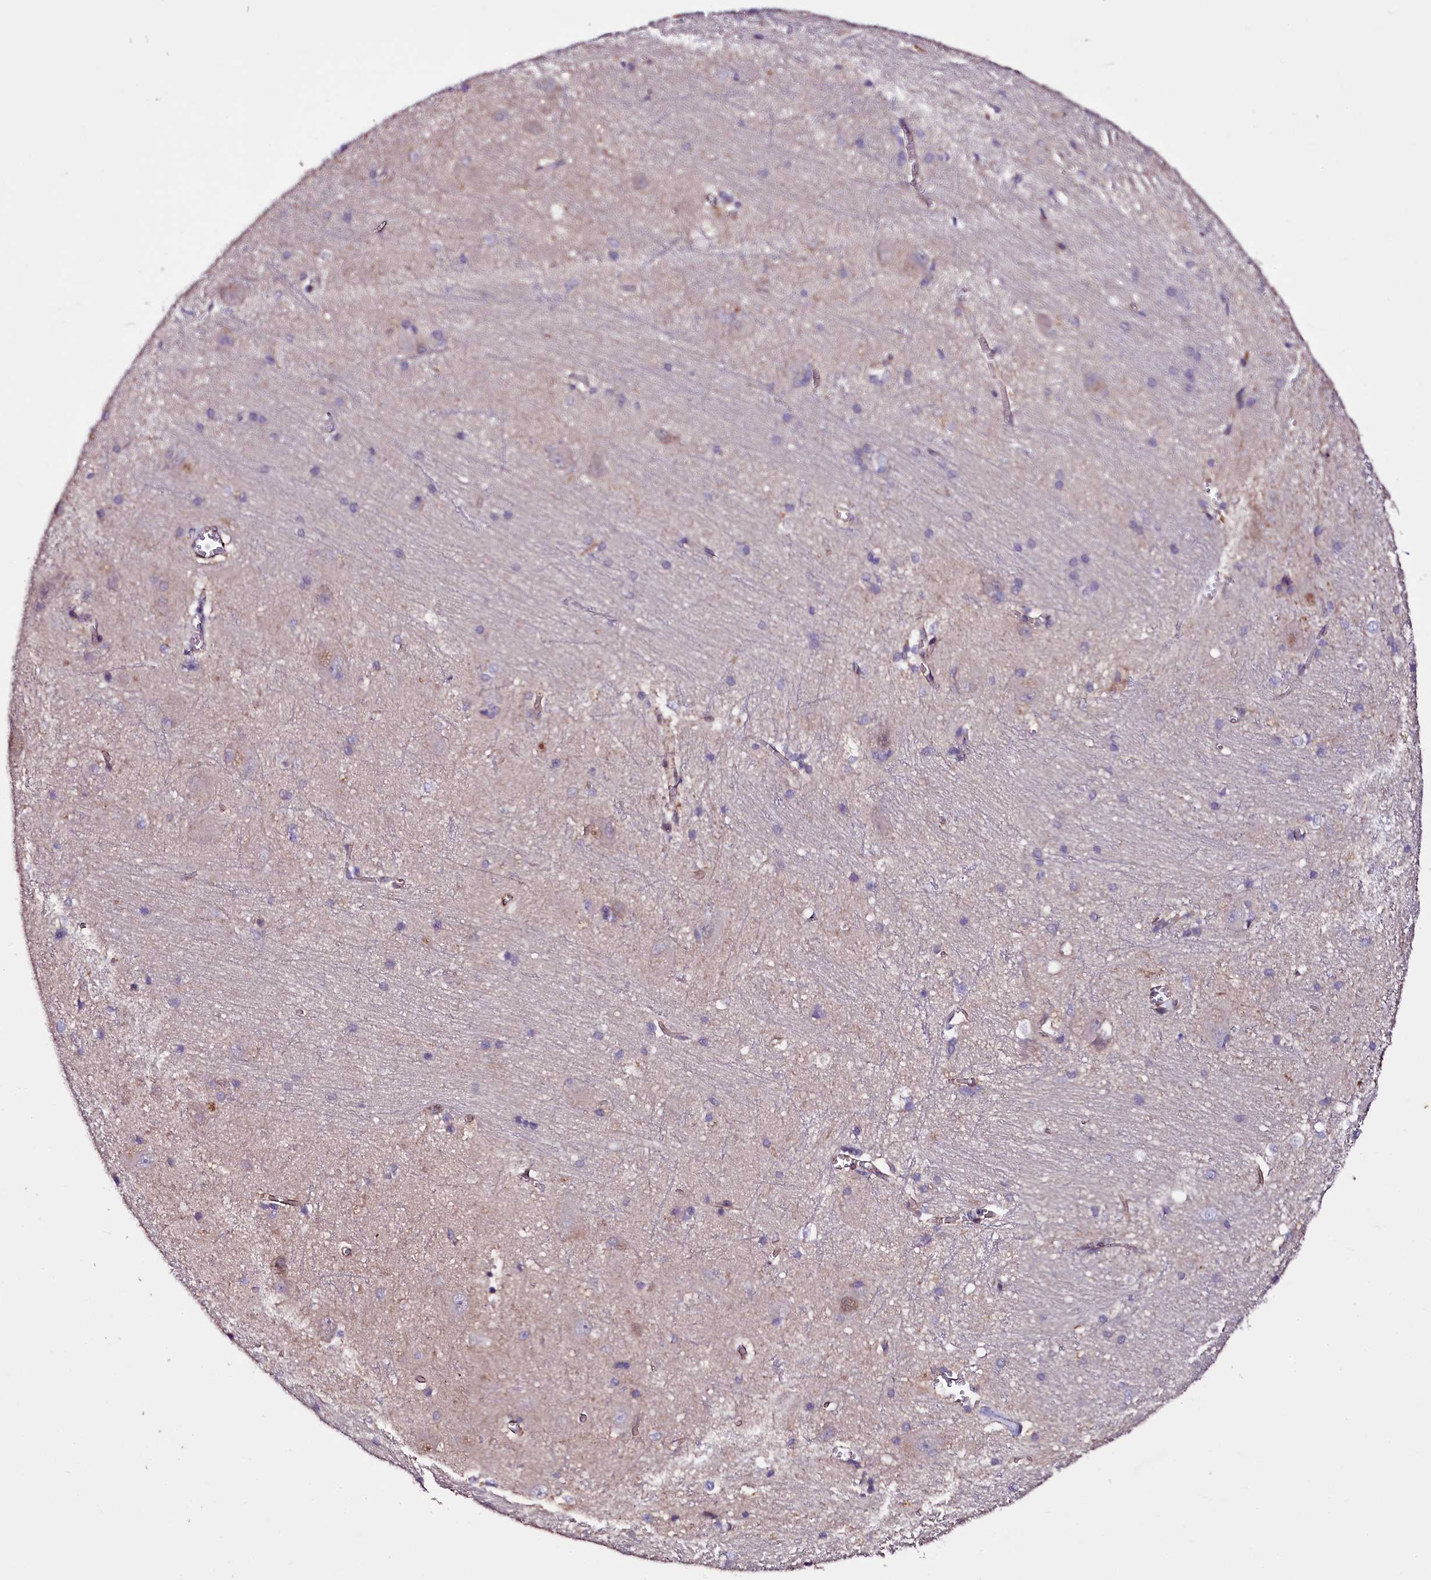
{"staining": {"intensity": "weak", "quantity": "<25%", "location": "cytoplasmic/membranous"}, "tissue": "caudate", "cell_type": "Glial cells", "image_type": "normal", "snomed": [{"axis": "morphology", "description": "Normal tissue, NOS"}, {"axis": "topography", "description": "Lateral ventricle wall"}], "caption": "IHC of benign caudate shows no staining in glial cells.", "gene": "MEX3C", "patient": {"sex": "male", "age": 37}}